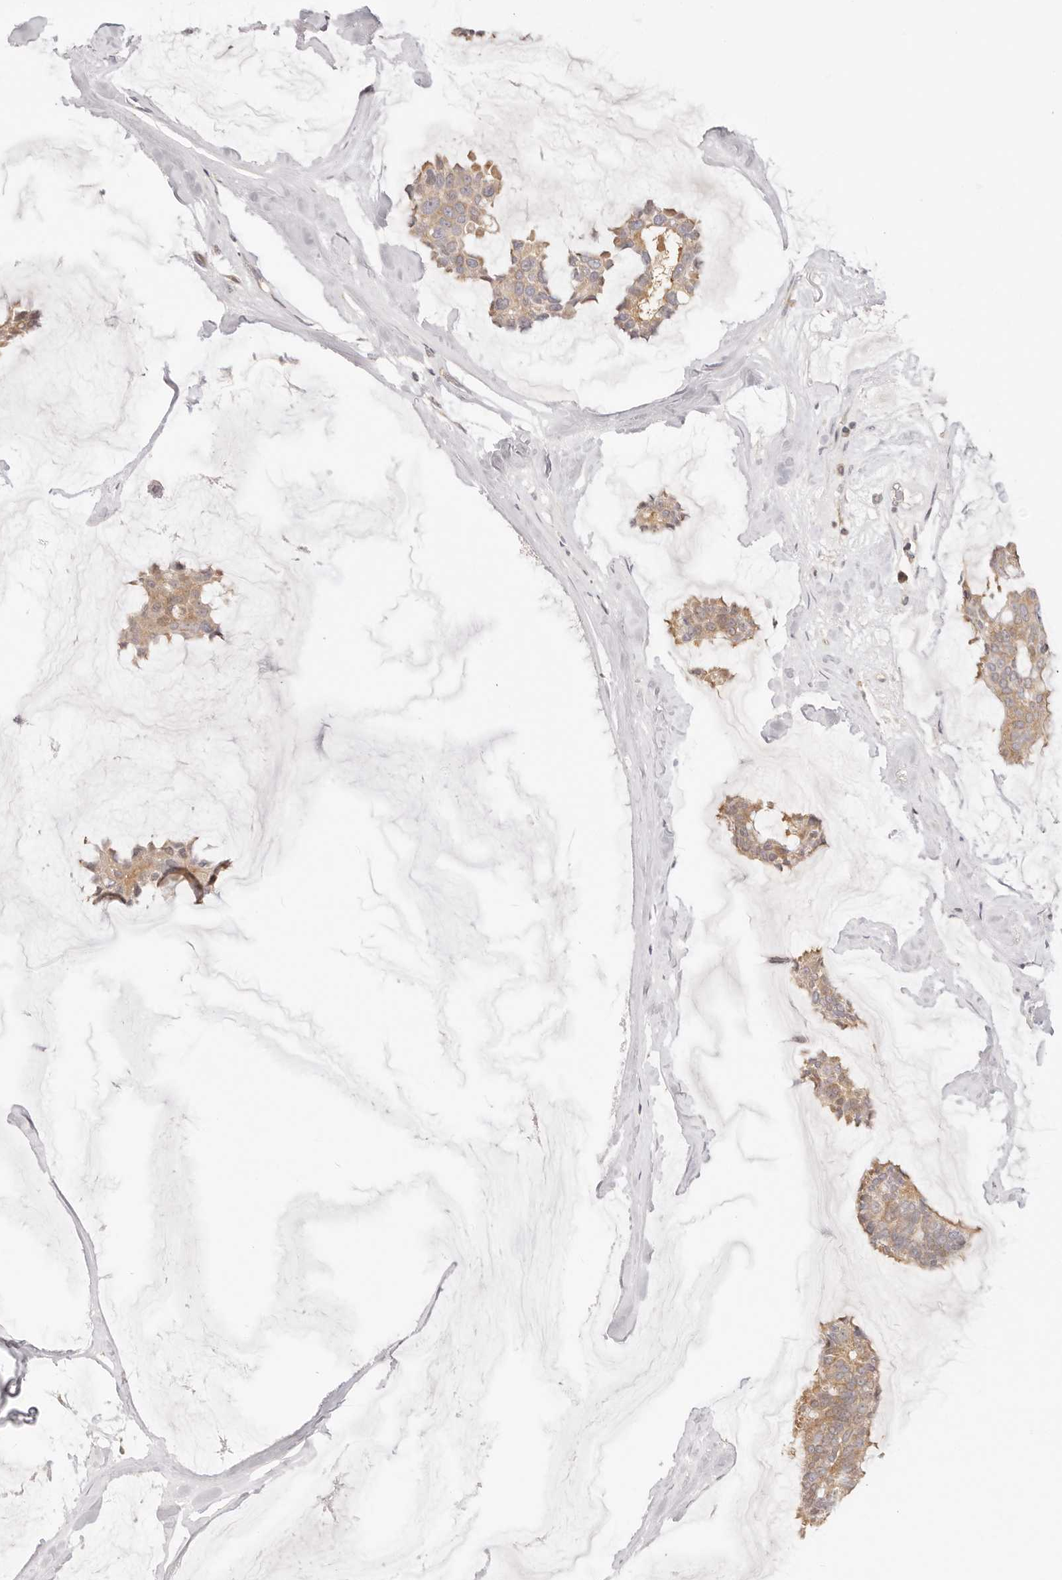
{"staining": {"intensity": "moderate", "quantity": ">75%", "location": "cytoplasmic/membranous"}, "tissue": "breast cancer", "cell_type": "Tumor cells", "image_type": "cancer", "snomed": [{"axis": "morphology", "description": "Duct carcinoma"}, {"axis": "topography", "description": "Breast"}], "caption": "The micrograph displays staining of breast intraductal carcinoma, revealing moderate cytoplasmic/membranous protein expression (brown color) within tumor cells. (brown staining indicates protein expression, while blue staining denotes nuclei).", "gene": "KCMF1", "patient": {"sex": "female", "age": 93}}